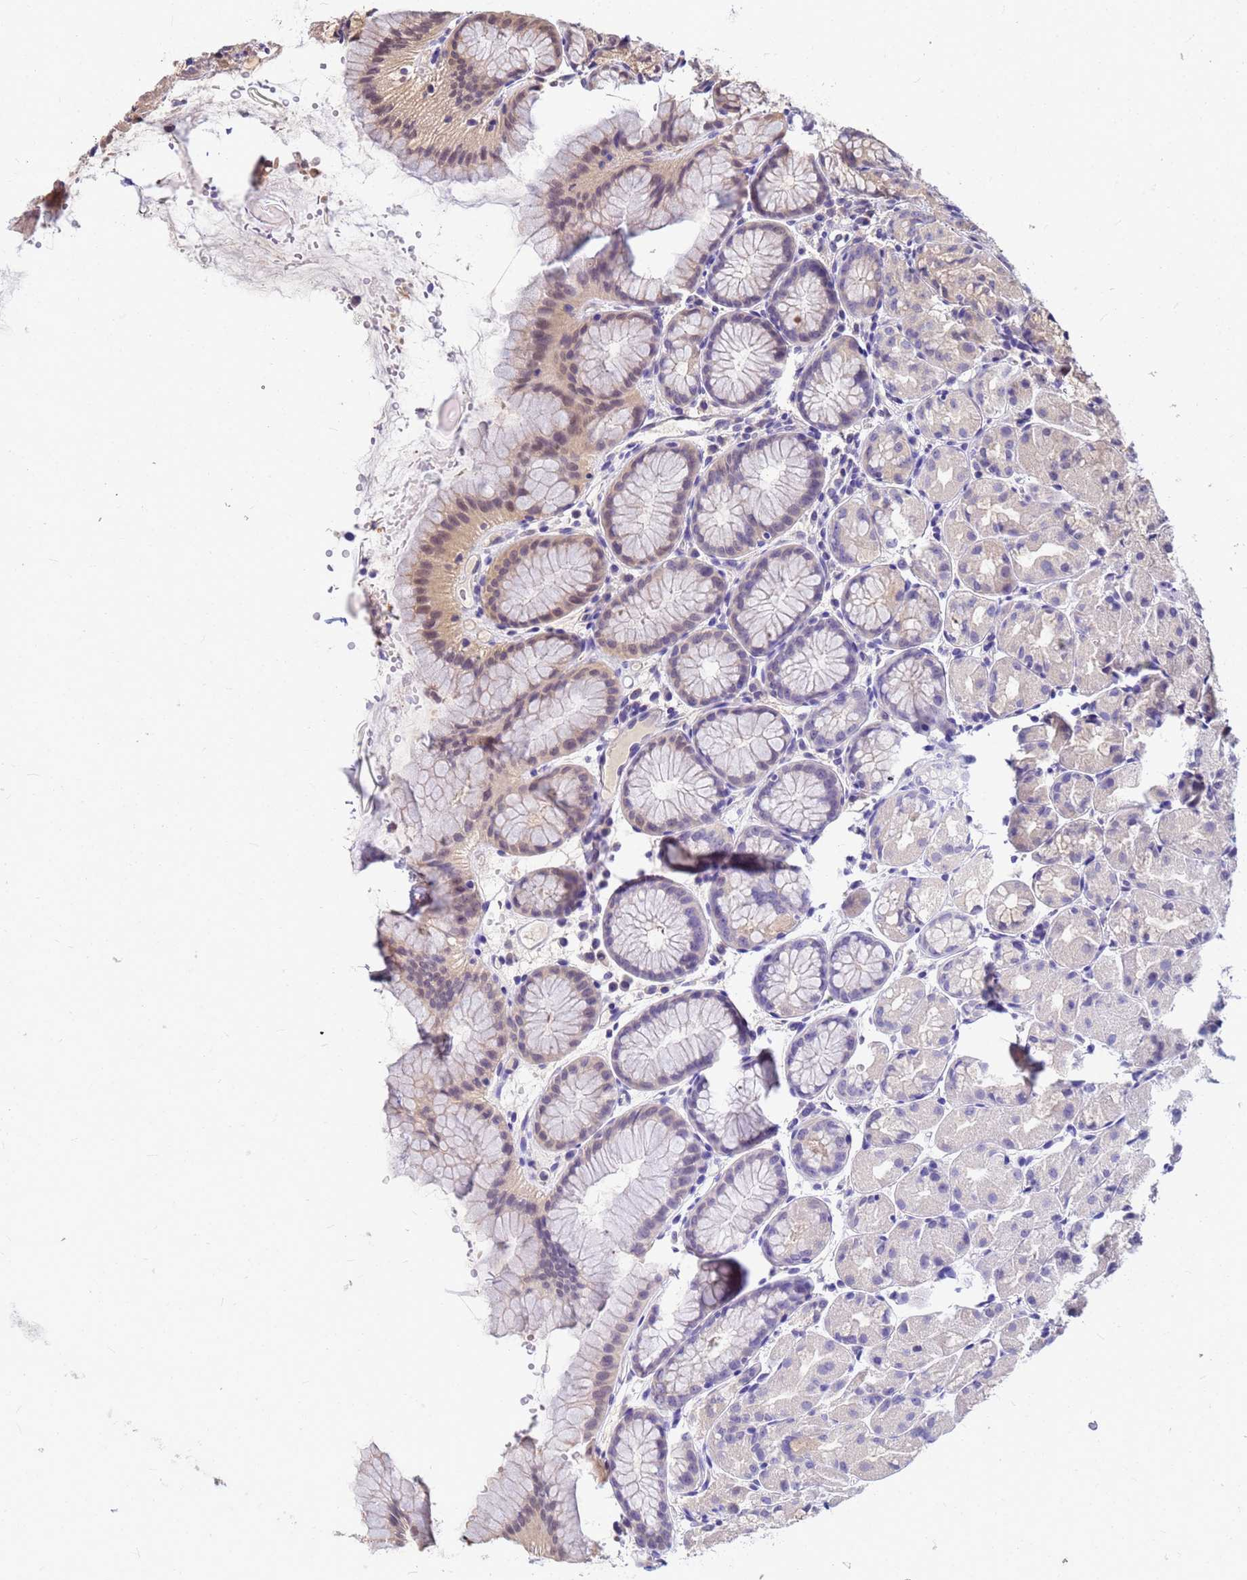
{"staining": {"intensity": "weak", "quantity": "<25%", "location": "cytoplasmic/membranous,nuclear"}, "tissue": "stomach", "cell_type": "Glandular cells", "image_type": "normal", "snomed": [{"axis": "morphology", "description": "Normal tissue, NOS"}, {"axis": "topography", "description": "Stomach, upper"}], "caption": "High magnification brightfield microscopy of unremarkable stomach stained with DAB (3,3'-diaminobenzidine) (brown) and counterstained with hematoxylin (blue): glandular cells show no significant positivity.", "gene": "DUS4L", "patient": {"sex": "male", "age": 47}}